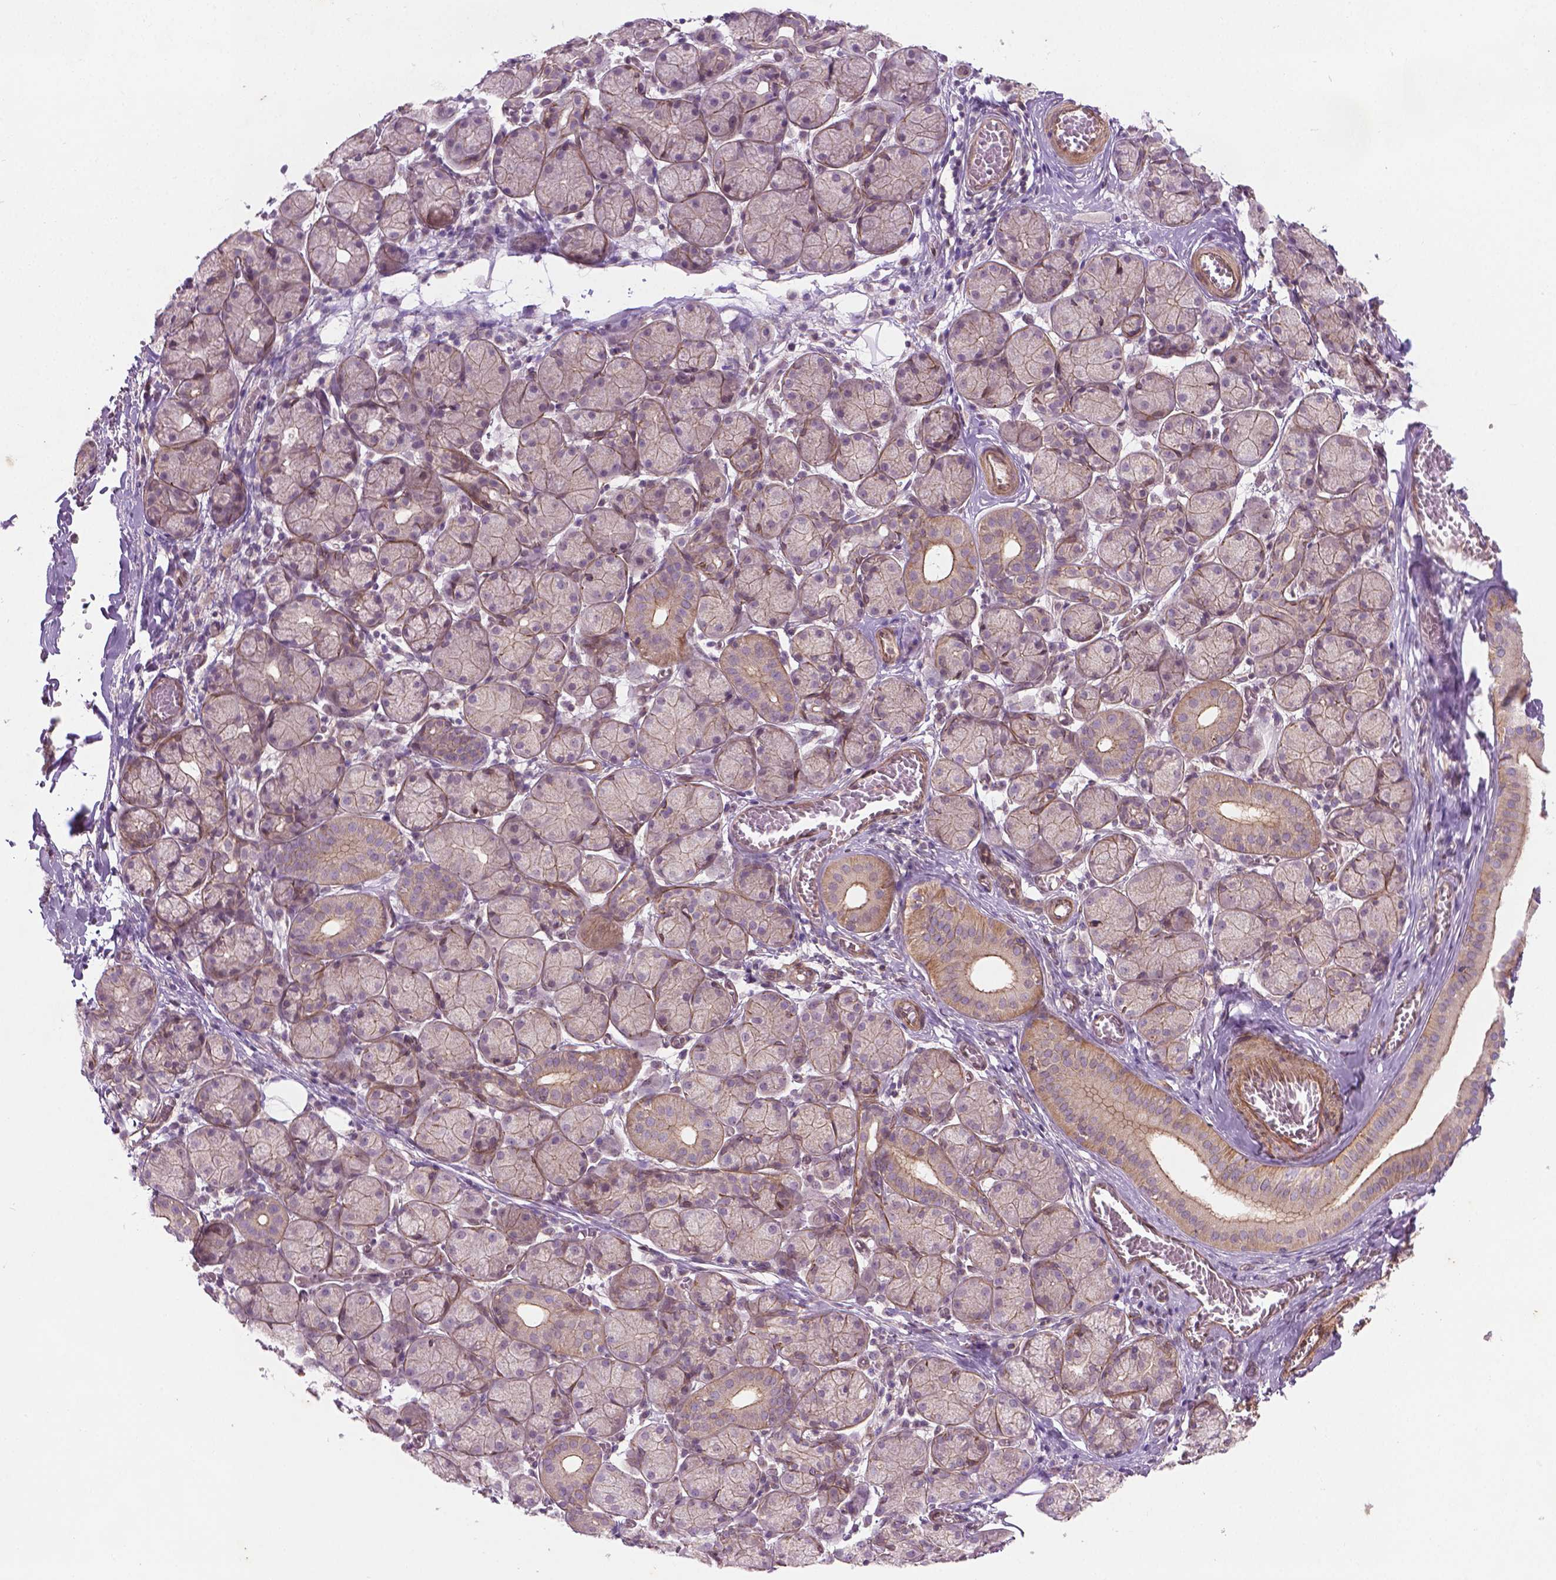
{"staining": {"intensity": "weak", "quantity": "25%-75%", "location": "cytoplasmic/membranous"}, "tissue": "salivary gland", "cell_type": "Glandular cells", "image_type": "normal", "snomed": [{"axis": "morphology", "description": "Normal tissue, NOS"}, {"axis": "topography", "description": "Salivary gland"}, {"axis": "topography", "description": "Peripheral nerve tissue"}], "caption": "This is an image of IHC staining of unremarkable salivary gland, which shows weak expression in the cytoplasmic/membranous of glandular cells.", "gene": "TCHP", "patient": {"sex": "female", "age": 24}}